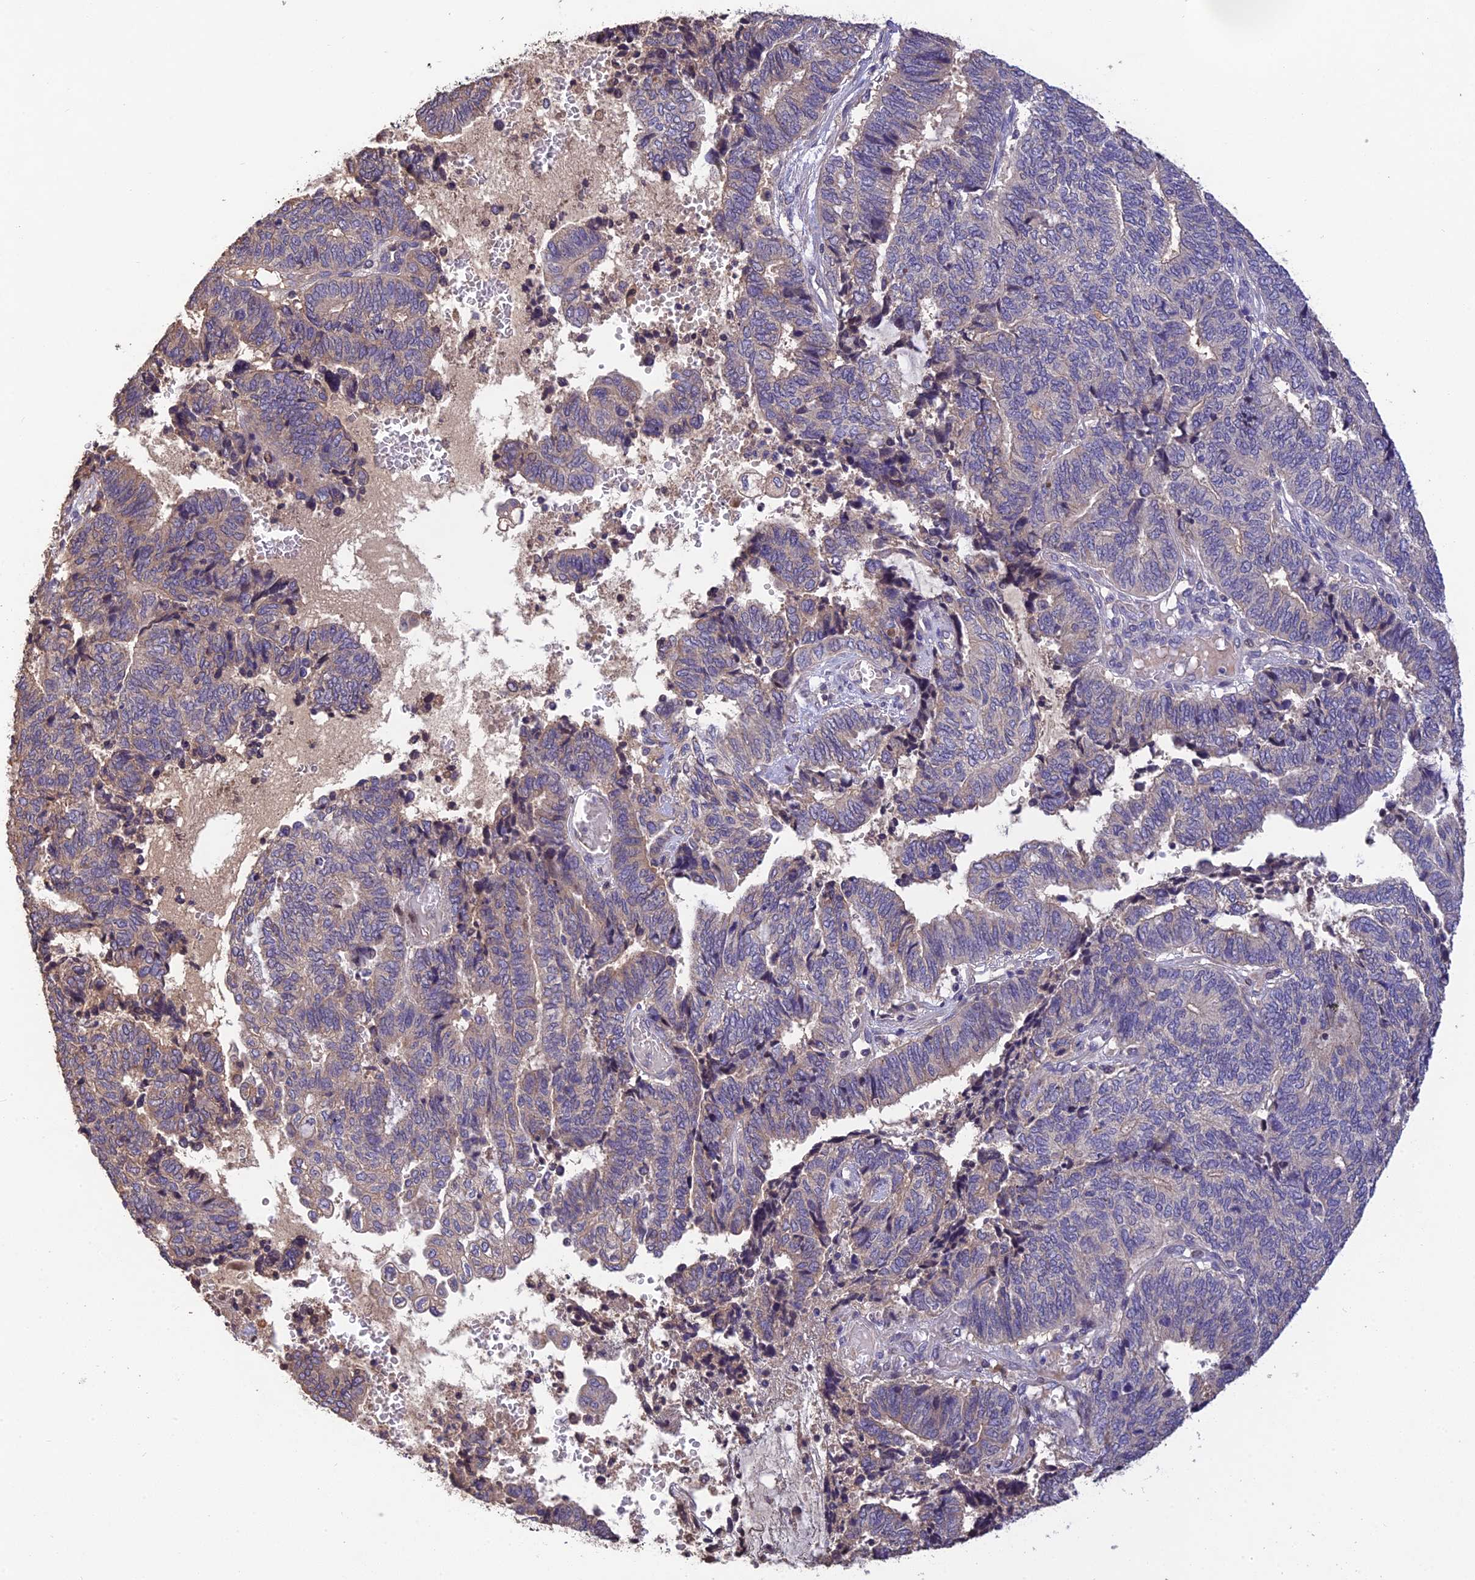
{"staining": {"intensity": "negative", "quantity": "none", "location": "none"}, "tissue": "endometrial cancer", "cell_type": "Tumor cells", "image_type": "cancer", "snomed": [{"axis": "morphology", "description": "Adenocarcinoma, NOS"}, {"axis": "topography", "description": "Uterus"}, {"axis": "topography", "description": "Endometrium"}], "caption": "A photomicrograph of human adenocarcinoma (endometrial) is negative for staining in tumor cells.", "gene": "DENND5B", "patient": {"sex": "female", "age": 70}}